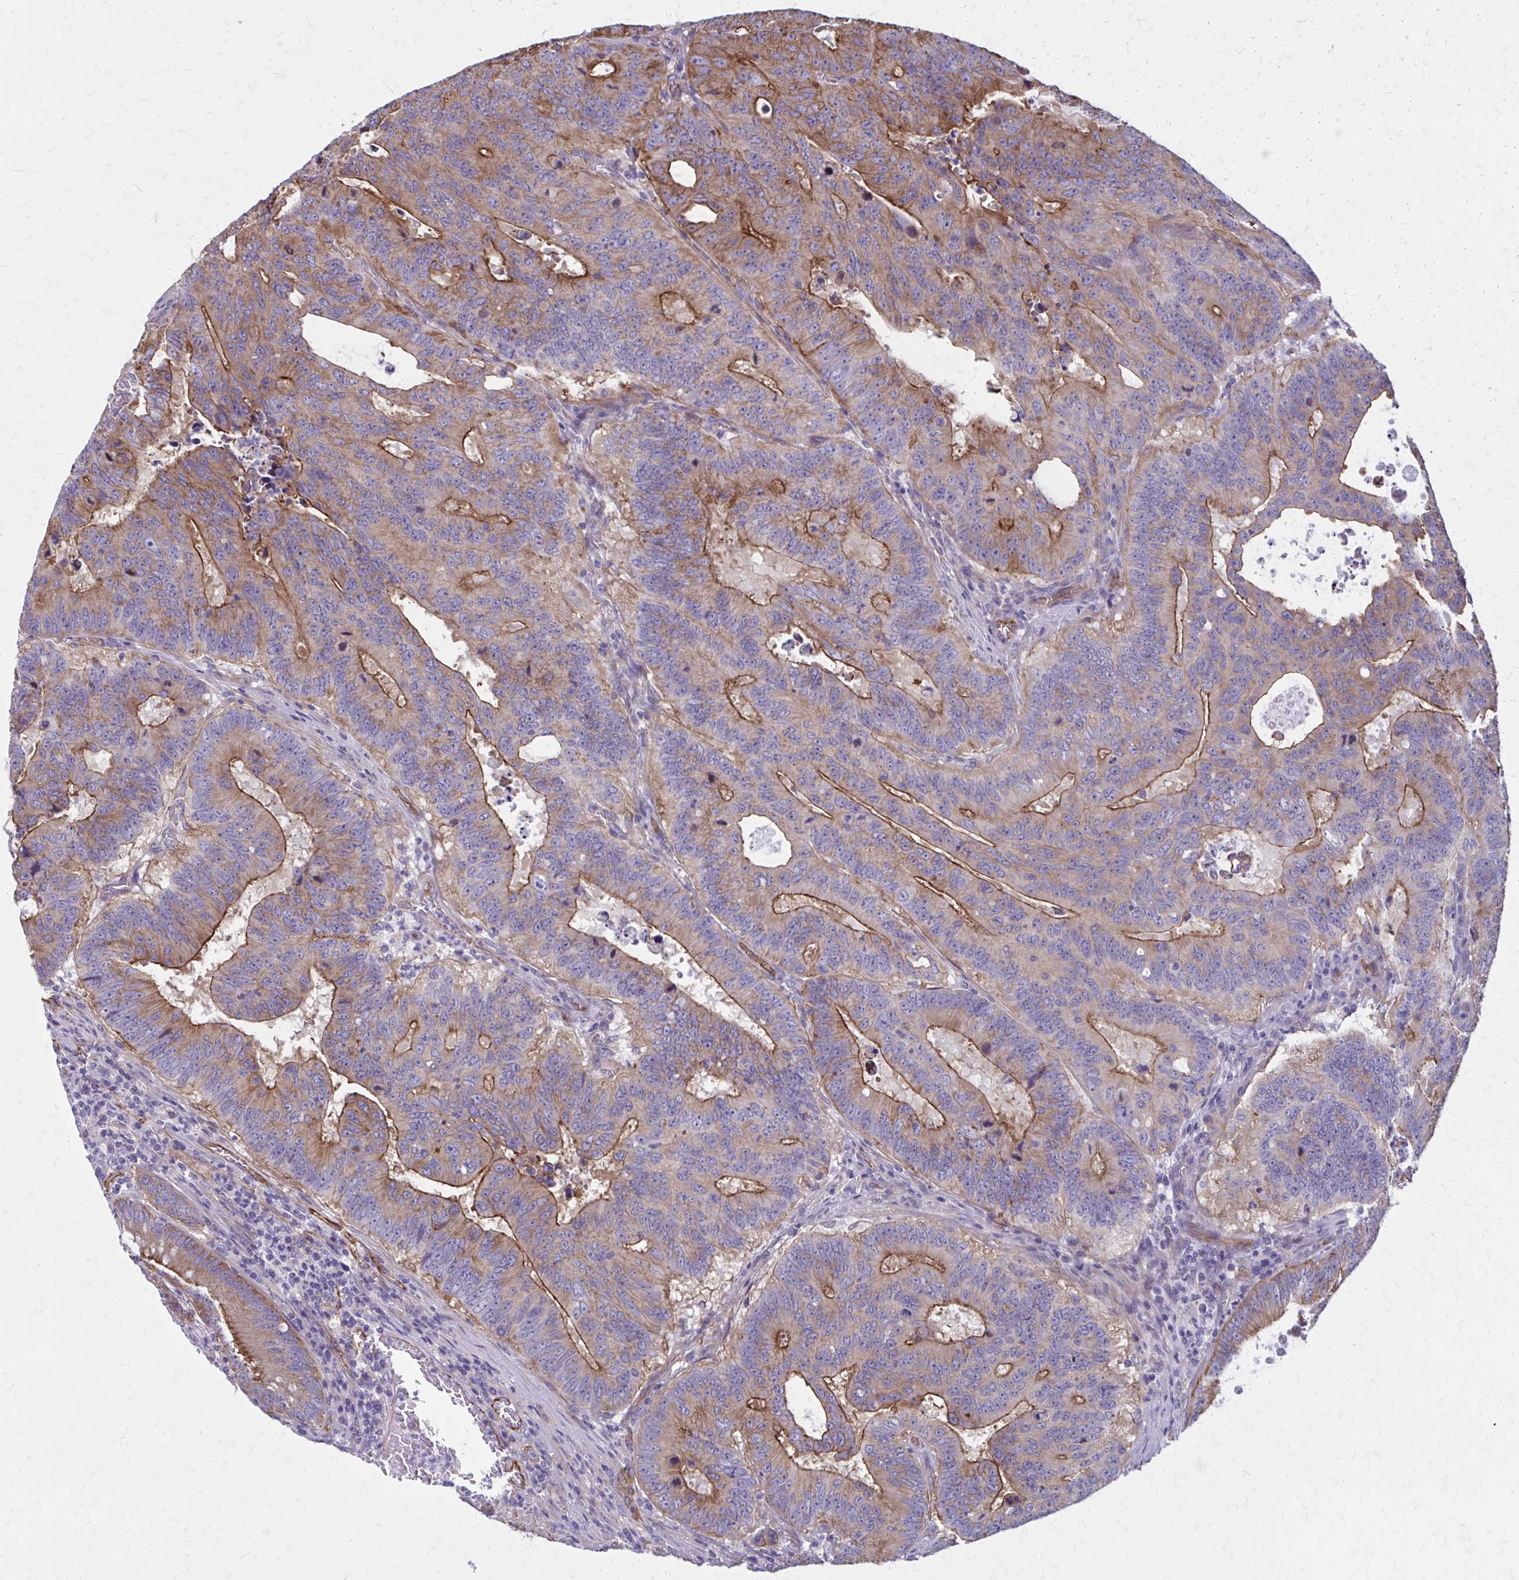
{"staining": {"intensity": "moderate", "quantity": ">75%", "location": "cytoplasmic/membranous"}, "tissue": "colorectal cancer", "cell_type": "Tumor cells", "image_type": "cancer", "snomed": [{"axis": "morphology", "description": "Adenocarcinoma, NOS"}, {"axis": "topography", "description": "Colon"}], "caption": "A brown stain shows moderate cytoplasmic/membranous positivity of a protein in human colorectal cancer tumor cells.", "gene": "ZDHHC7", "patient": {"sex": "male", "age": 62}}